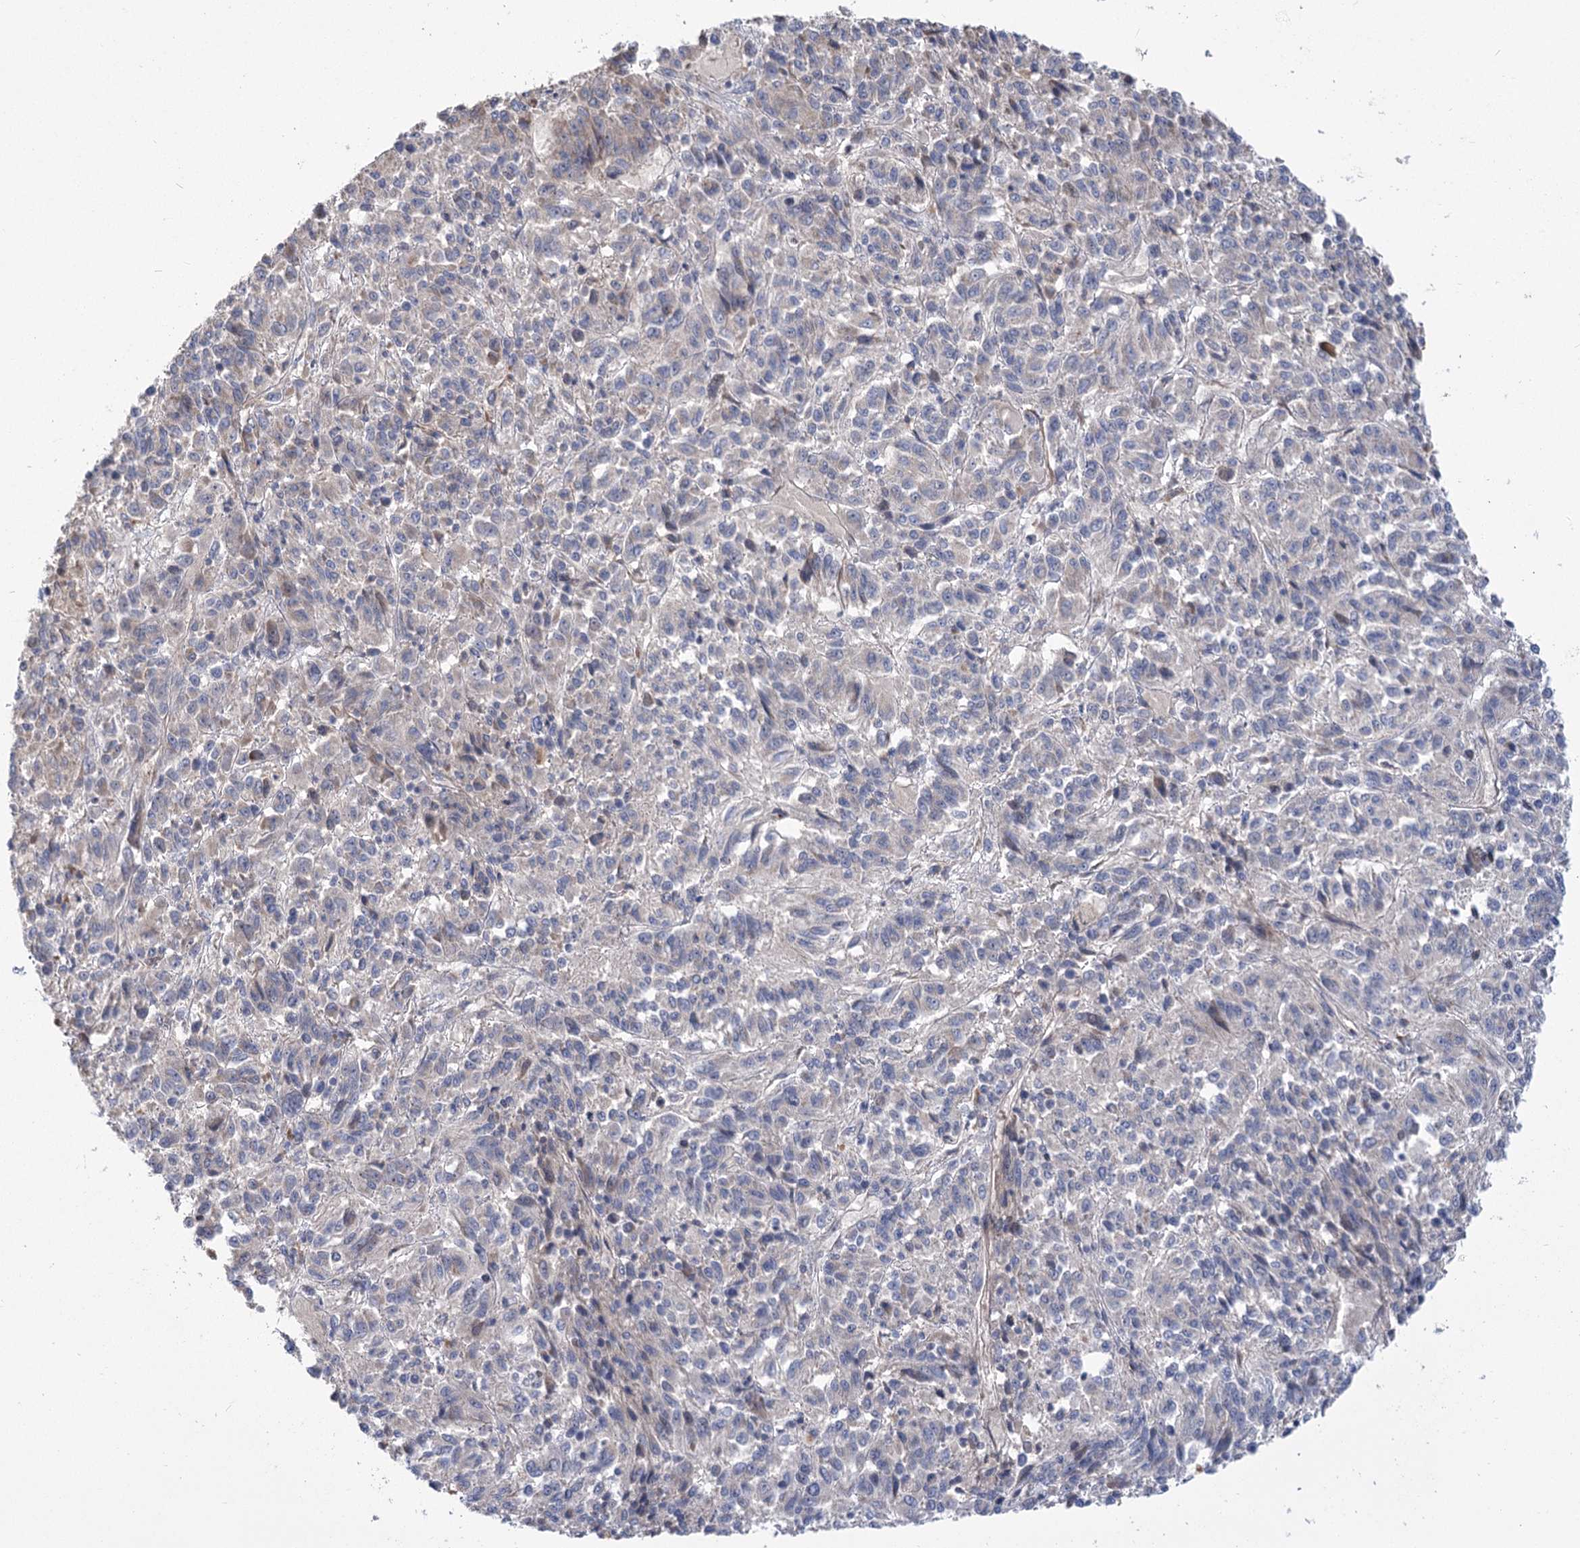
{"staining": {"intensity": "negative", "quantity": "none", "location": "none"}, "tissue": "melanoma", "cell_type": "Tumor cells", "image_type": "cancer", "snomed": [{"axis": "morphology", "description": "Malignant melanoma, Metastatic site"}, {"axis": "topography", "description": "Lung"}], "caption": "The image exhibits no staining of tumor cells in melanoma.", "gene": "PBLD", "patient": {"sex": "male", "age": 64}}